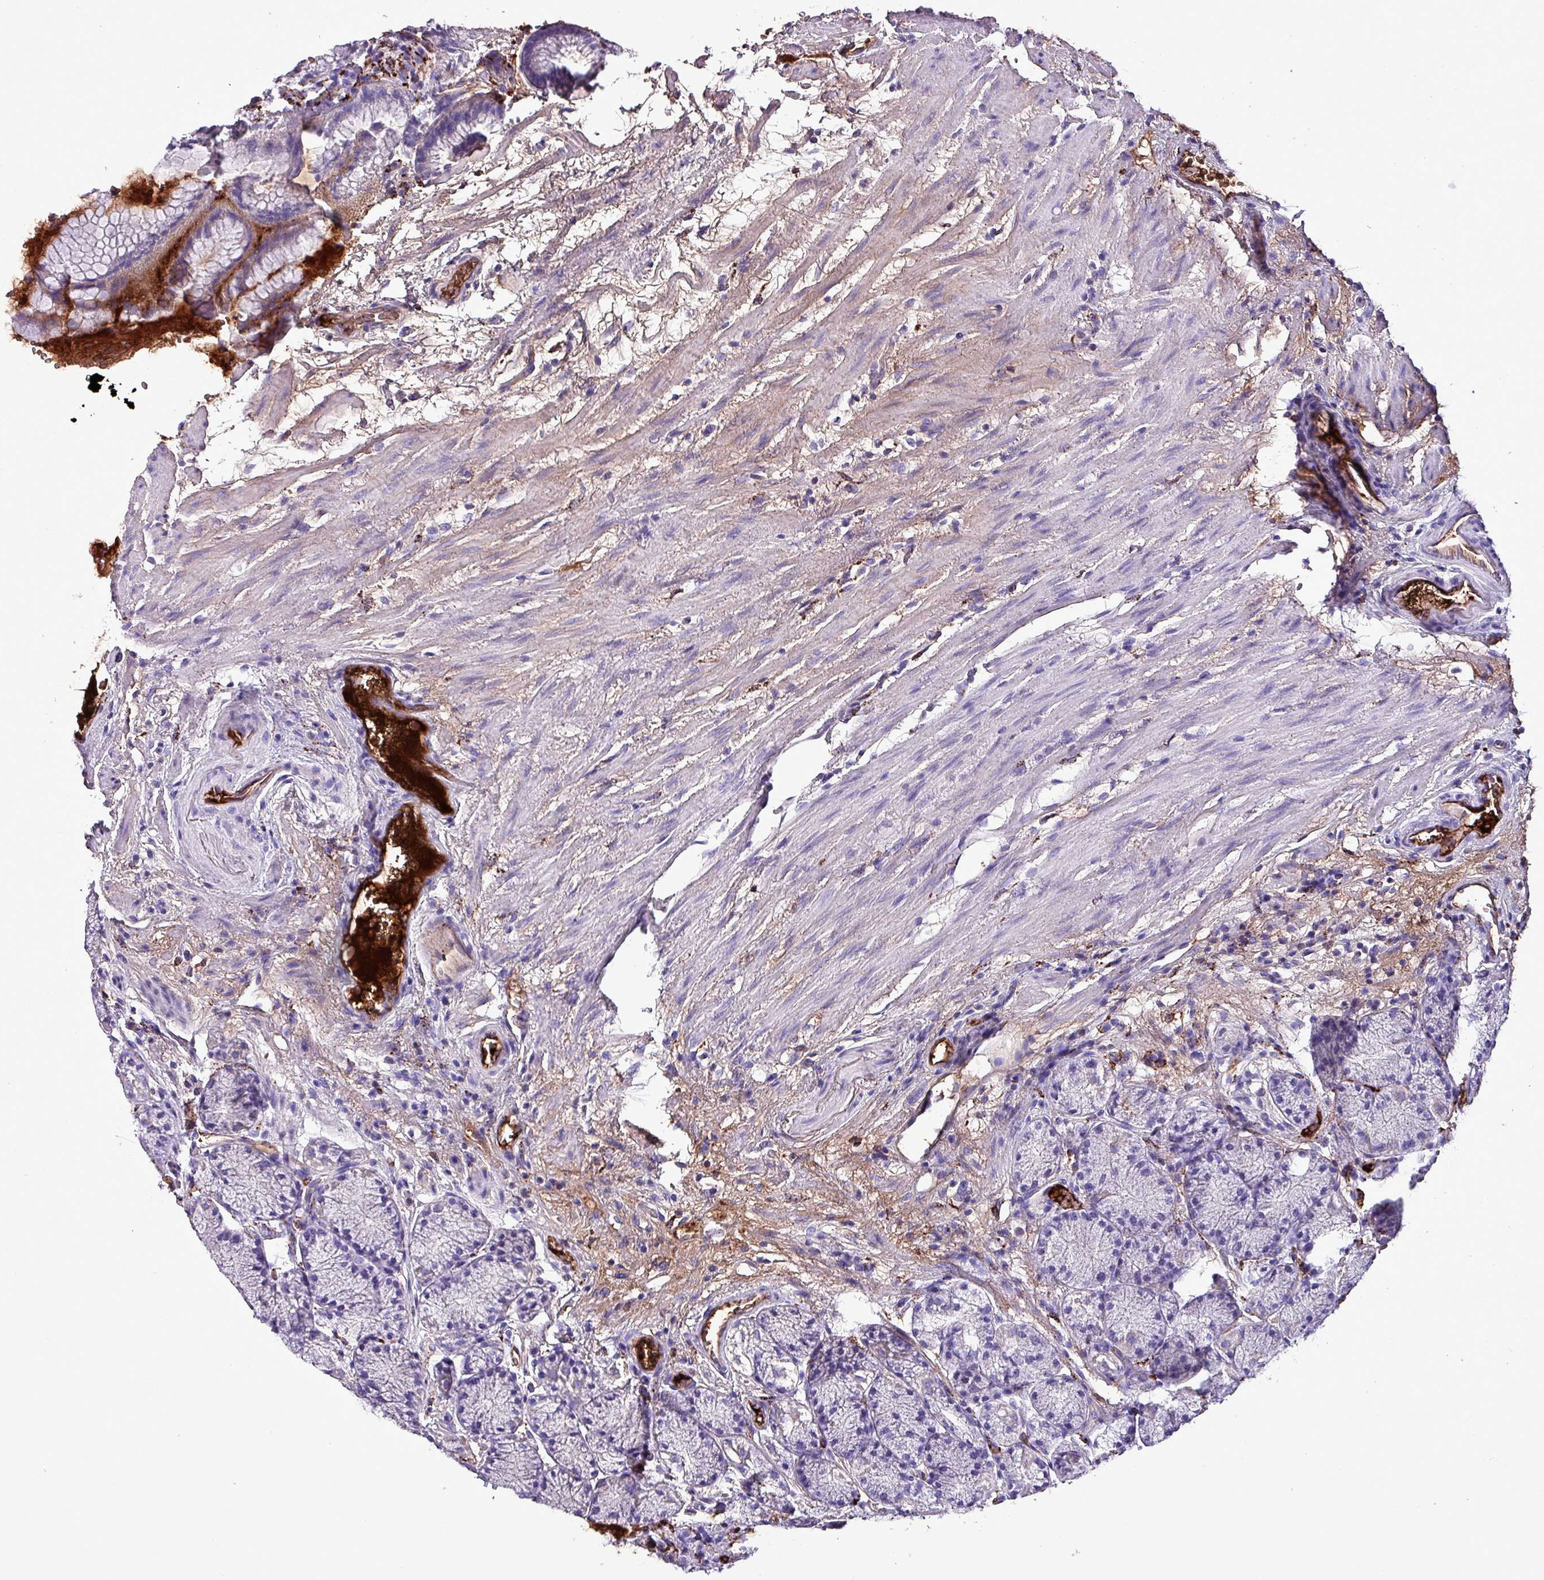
{"staining": {"intensity": "negative", "quantity": "none", "location": "none"}, "tissue": "stomach", "cell_type": "Glandular cells", "image_type": "normal", "snomed": [{"axis": "morphology", "description": "Normal tissue, NOS"}, {"axis": "topography", "description": "Stomach"}], "caption": "Immunohistochemistry image of normal stomach stained for a protein (brown), which reveals no staining in glandular cells.", "gene": "HPR", "patient": {"sex": "male", "age": 63}}